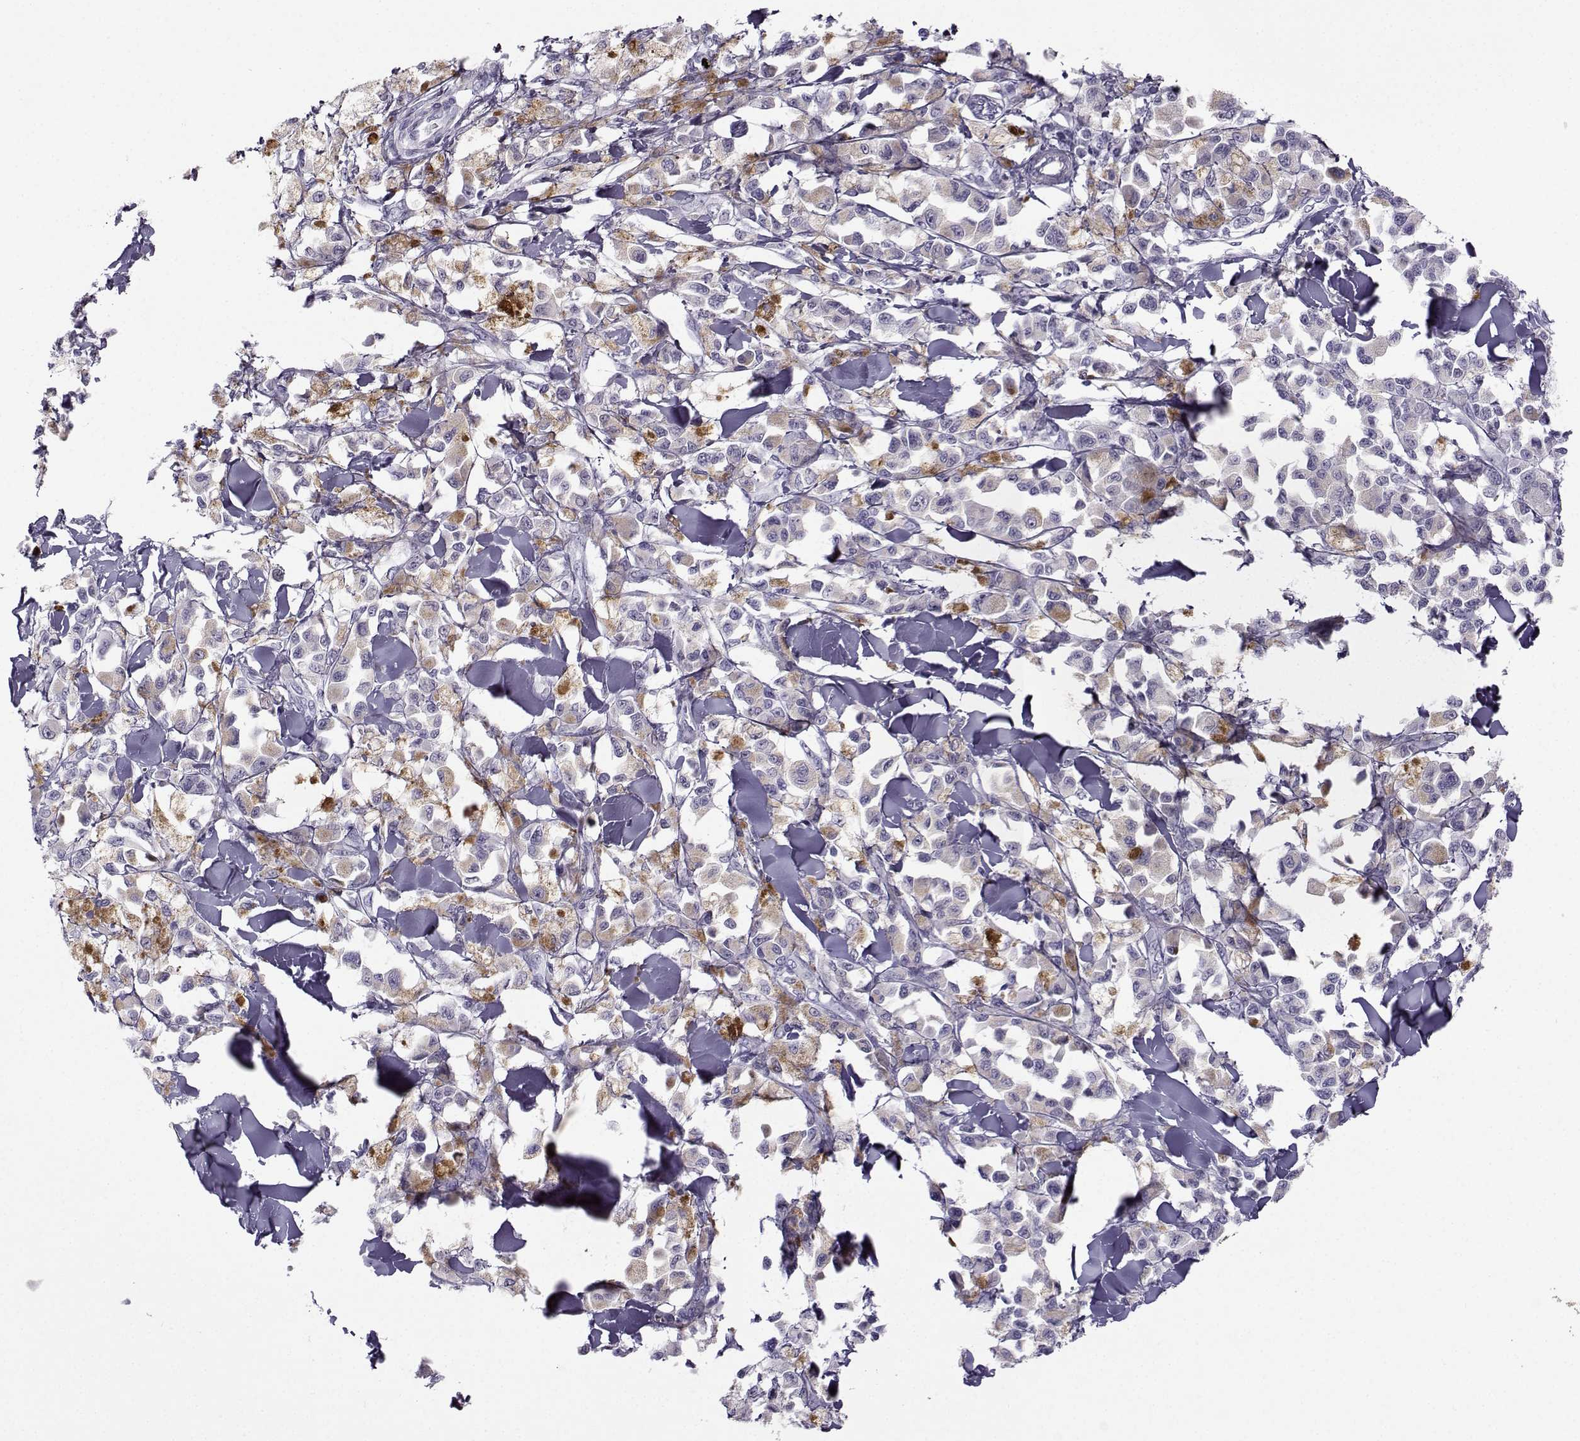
{"staining": {"intensity": "negative", "quantity": "none", "location": "none"}, "tissue": "melanoma", "cell_type": "Tumor cells", "image_type": "cancer", "snomed": [{"axis": "morphology", "description": "Malignant melanoma, NOS"}, {"axis": "topography", "description": "Skin"}], "caption": "Human malignant melanoma stained for a protein using IHC demonstrates no staining in tumor cells.", "gene": "ARMC2", "patient": {"sex": "female", "age": 58}}